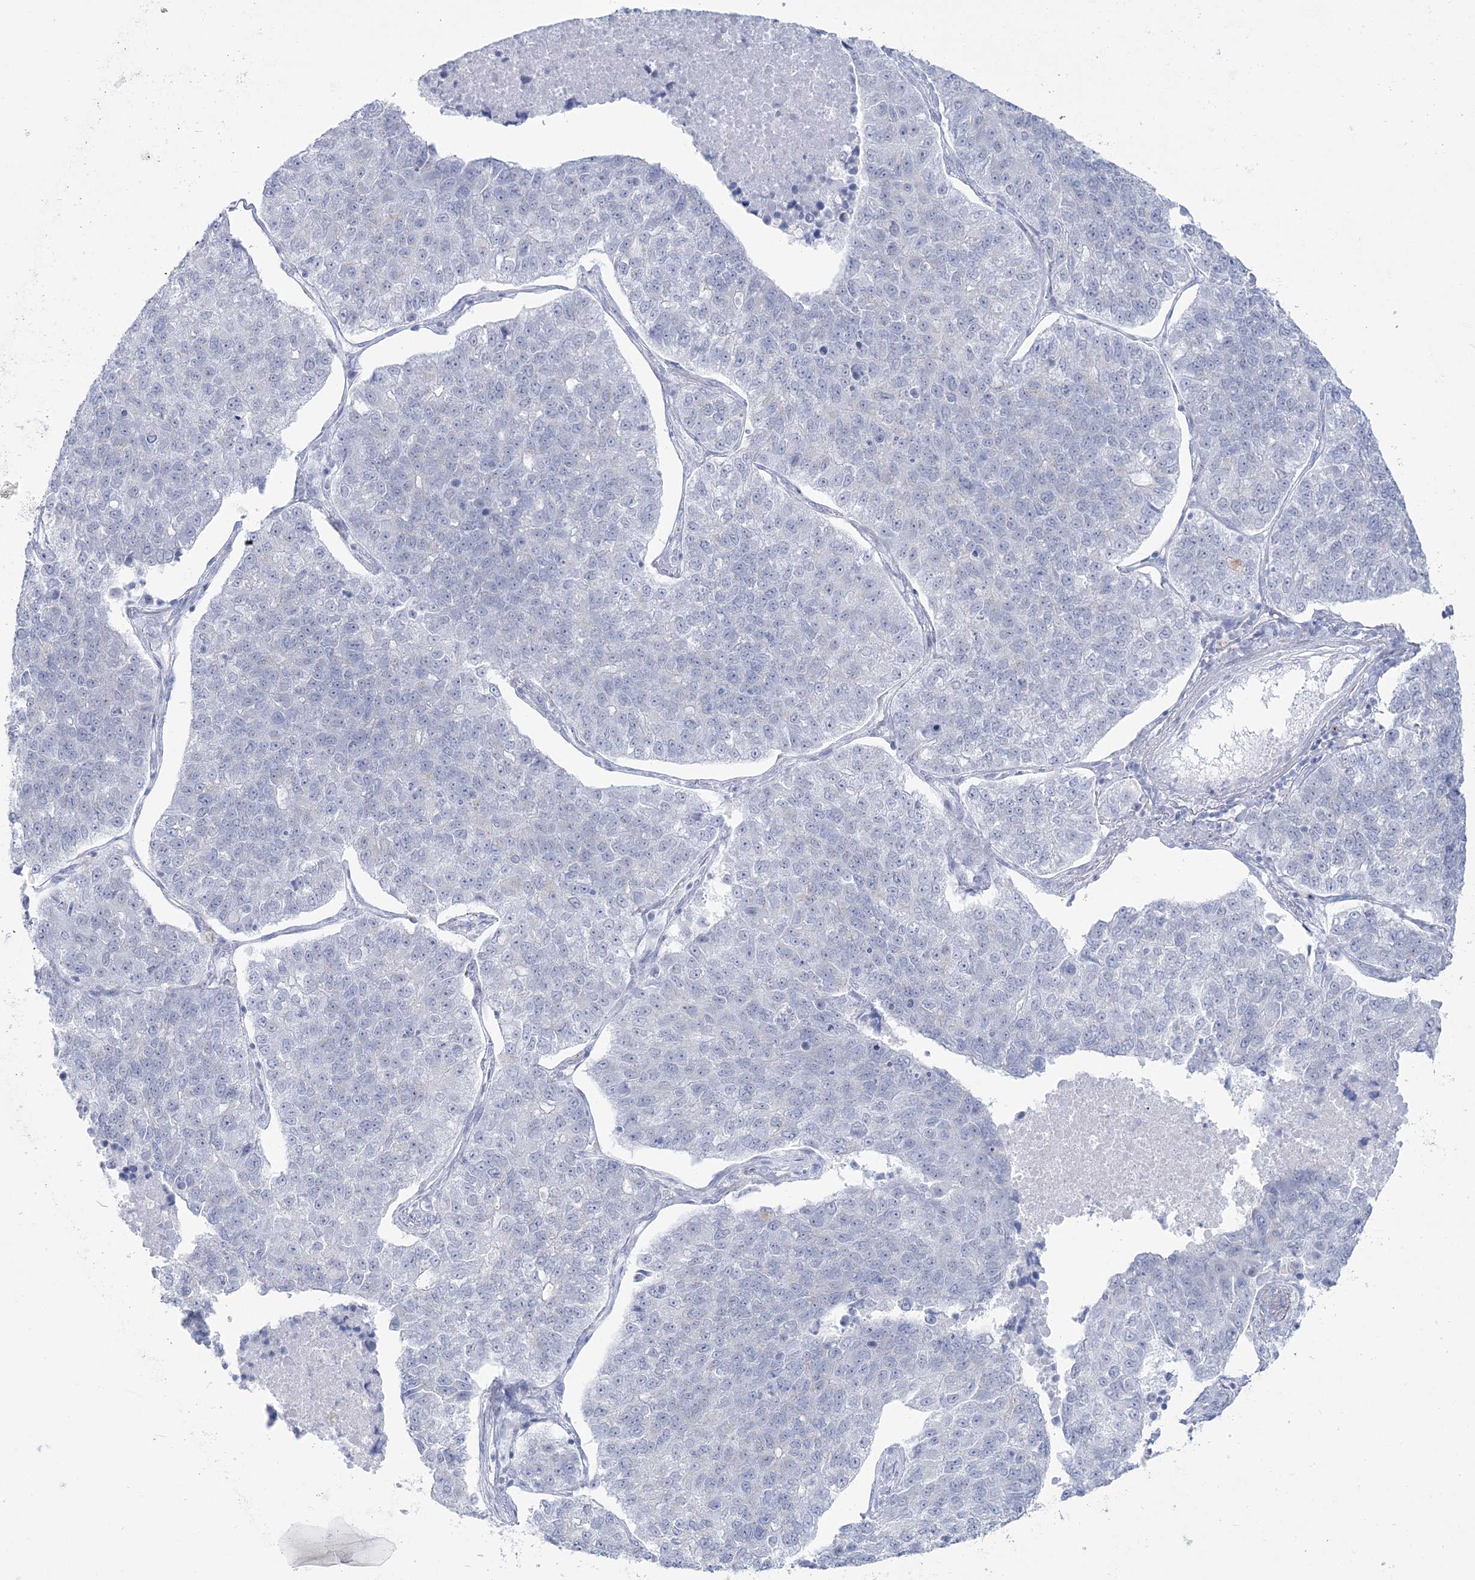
{"staining": {"intensity": "negative", "quantity": "none", "location": "none"}, "tissue": "lung cancer", "cell_type": "Tumor cells", "image_type": "cancer", "snomed": [{"axis": "morphology", "description": "Adenocarcinoma, NOS"}, {"axis": "topography", "description": "Lung"}], "caption": "Immunohistochemical staining of adenocarcinoma (lung) reveals no significant staining in tumor cells. (DAB immunohistochemistry with hematoxylin counter stain).", "gene": "ZNF843", "patient": {"sex": "male", "age": 49}}